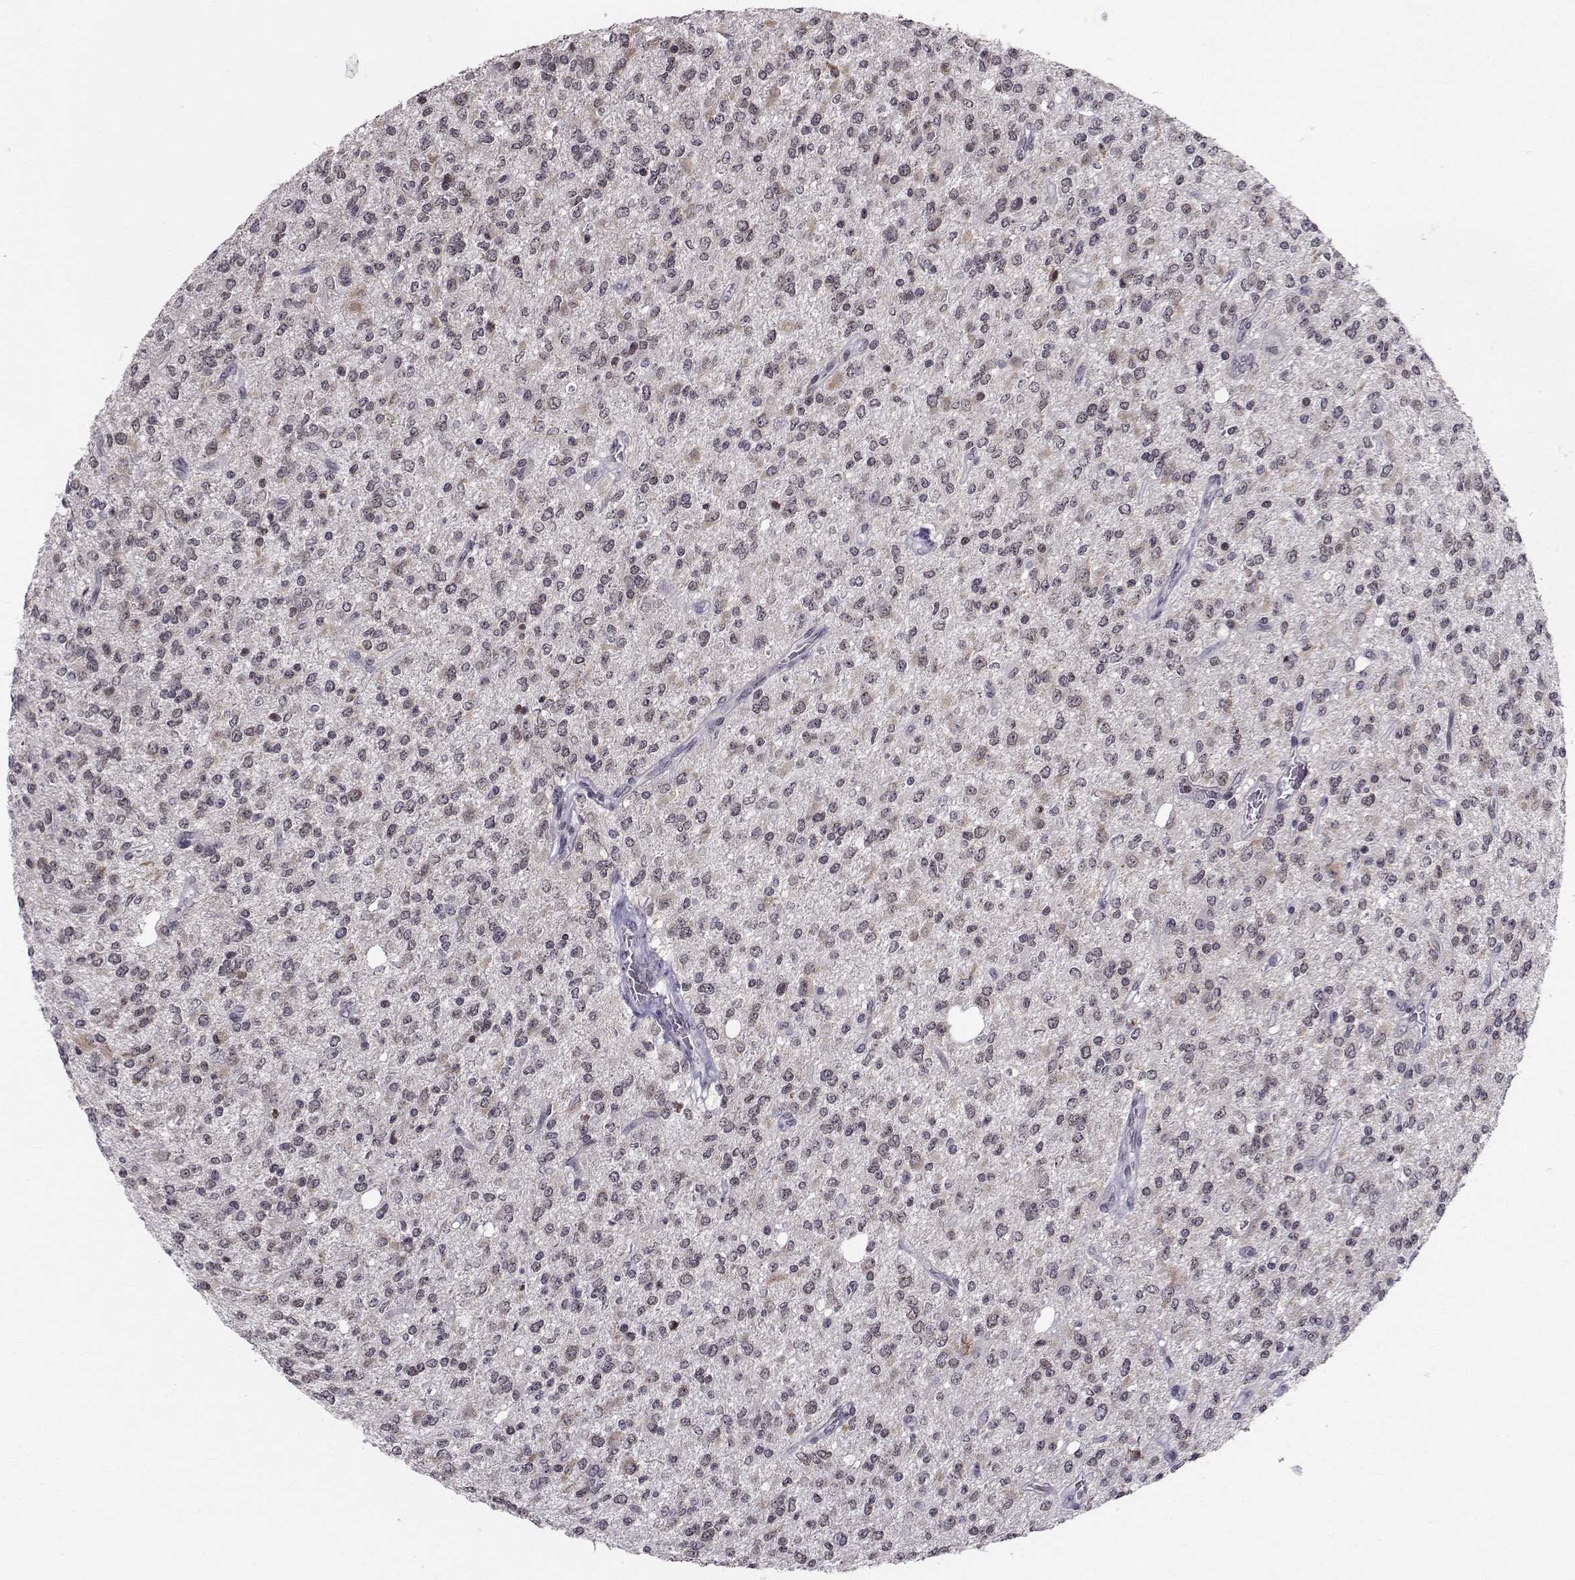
{"staining": {"intensity": "negative", "quantity": "none", "location": "none"}, "tissue": "glioma", "cell_type": "Tumor cells", "image_type": "cancer", "snomed": [{"axis": "morphology", "description": "Glioma, malignant, Low grade"}, {"axis": "topography", "description": "Brain"}], "caption": "Human malignant glioma (low-grade) stained for a protein using immunohistochemistry (IHC) displays no positivity in tumor cells.", "gene": "MARCHF4", "patient": {"sex": "male", "age": 67}}